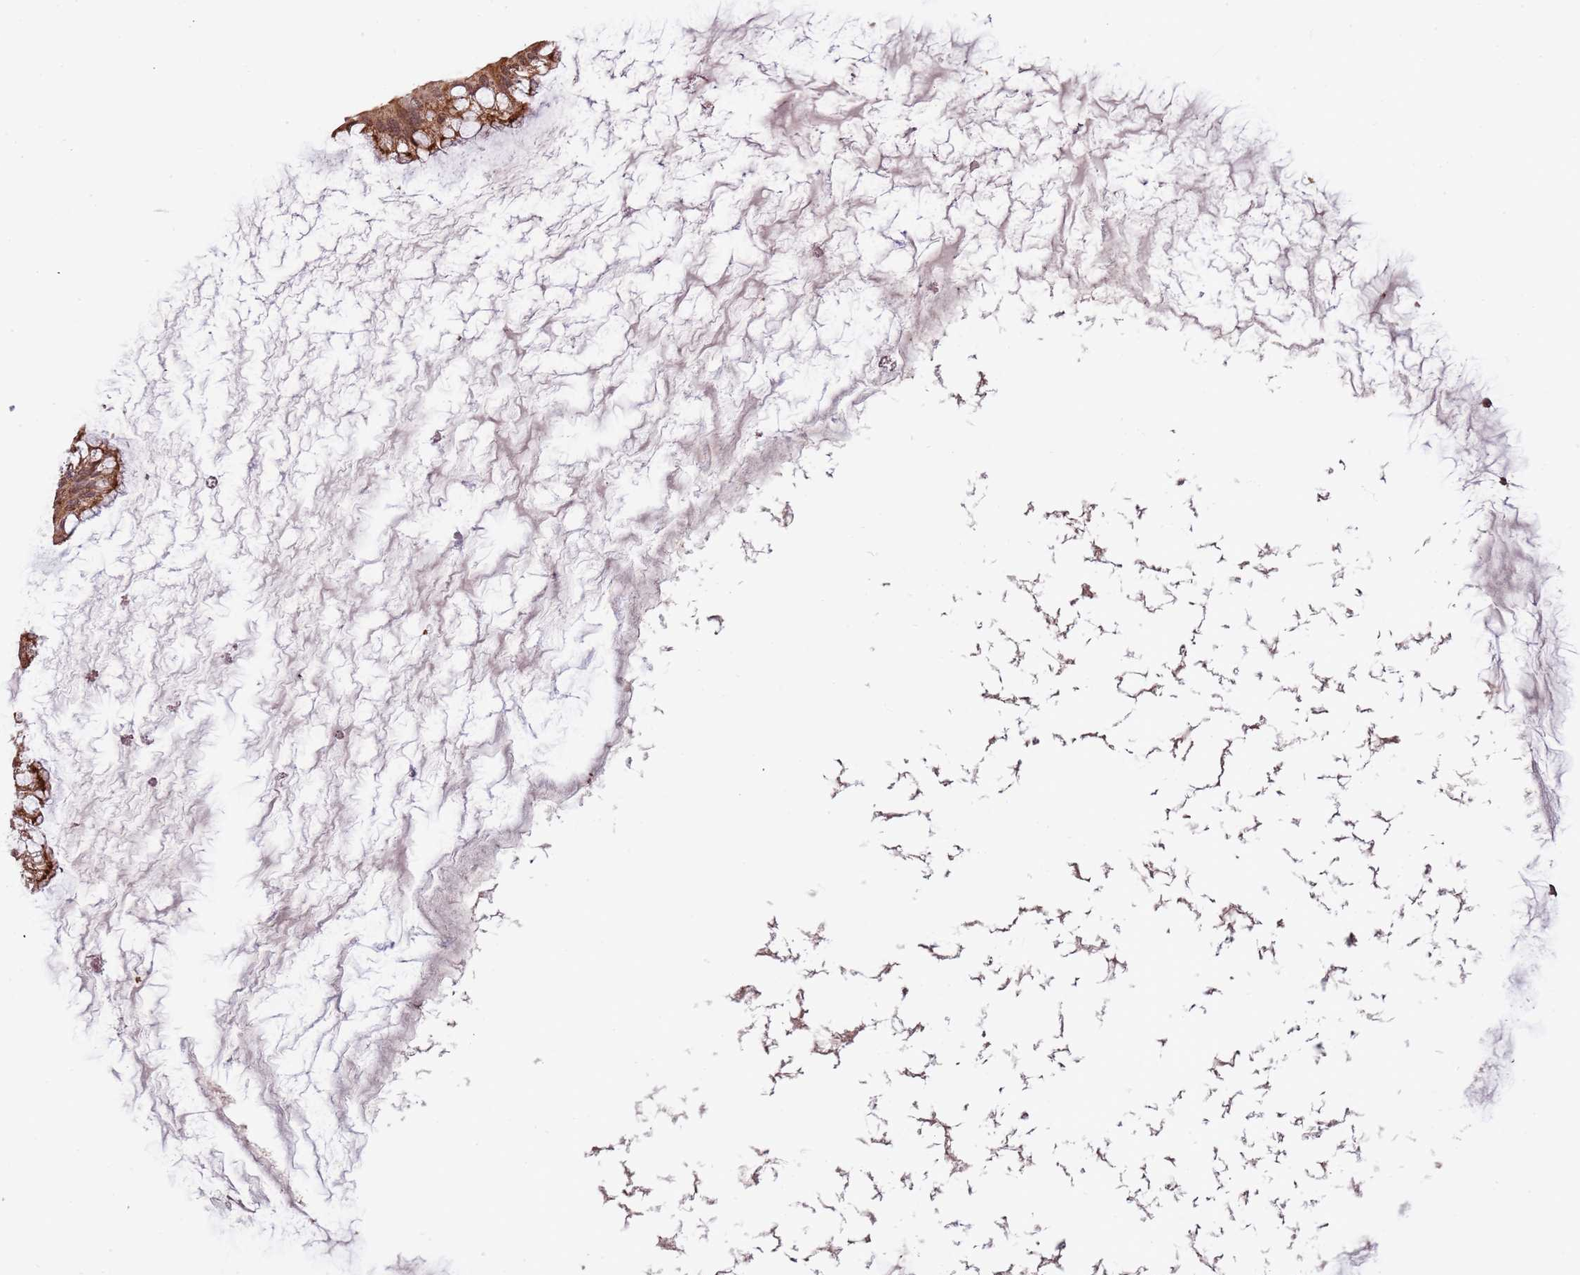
{"staining": {"intensity": "moderate", "quantity": ">75%", "location": "cytoplasmic/membranous,nuclear"}, "tissue": "ovarian cancer", "cell_type": "Tumor cells", "image_type": "cancer", "snomed": [{"axis": "morphology", "description": "Cystadenocarcinoma, mucinous, NOS"}, {"axis": "topography", "description": "Ovary"}], "caption": "Protein expression analysis of human ovarian mucinous cystadenocarcinoma reveals moderate cytoplasmic/membranous and nuclear expression in approximately >75% of tumor cells.", "gene": "IL17RD", "patient": {"sex": "female", "age": 73}}